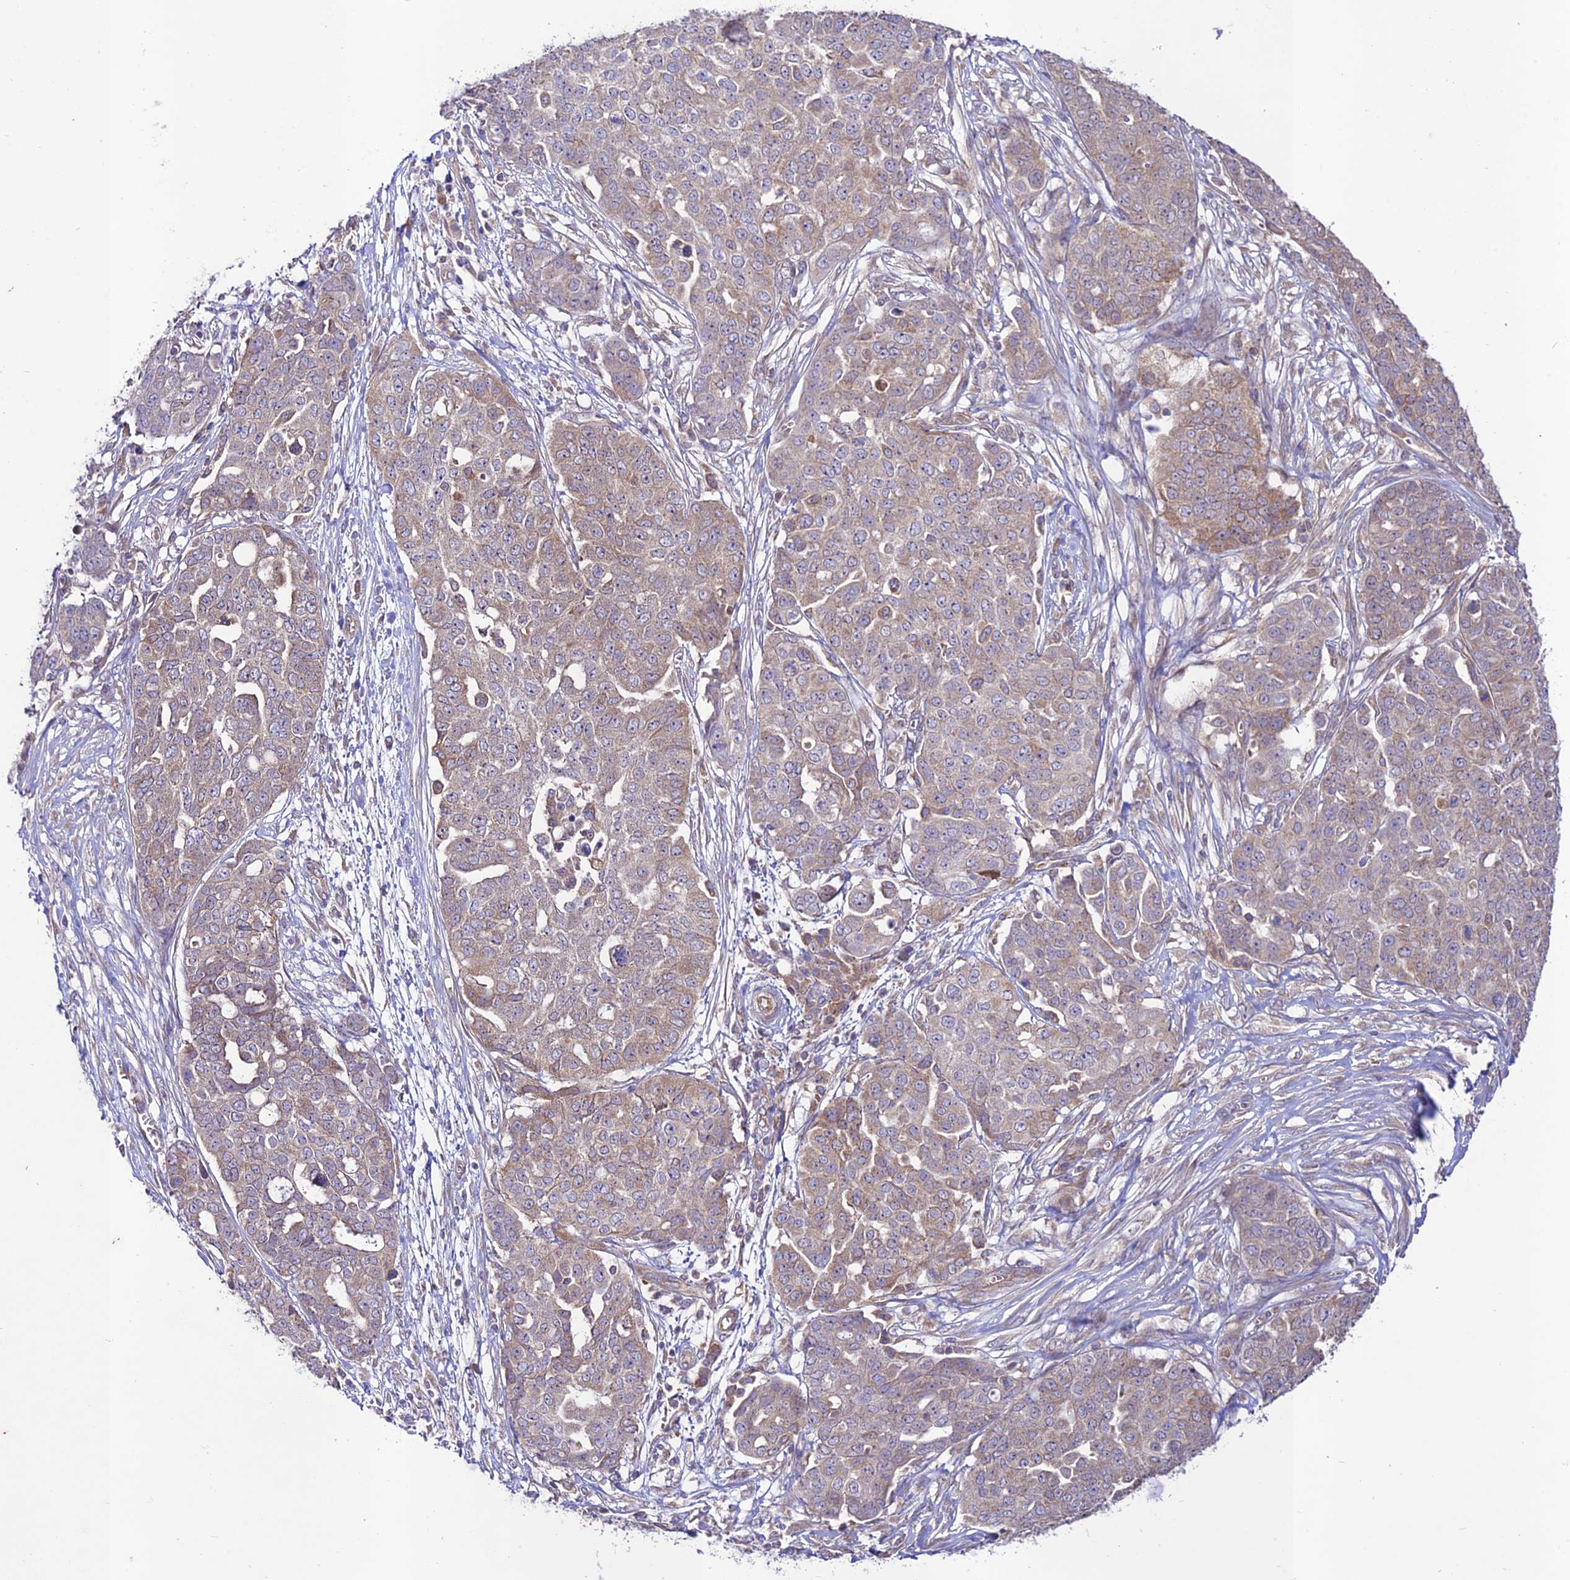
{"staining": {"intensity": "weak", "quantity": "25%-75%", "location": "cytoplasmic/membranous"}, "tissue": "ovarian cancer", "cell_type": "Tumor cells", "image_type": "cancer", "snomed": [{"axis": "morphology", "description": "Cystadenocarcinoma, serous, NOS"}, {"axis": "topography", "description": "Soft tissue"}, {"axis": "topography", "description": "Ovary"}], "caption": "Protein staining by immunohistochemistry displays weak cytoplasmic/membranous positivity in about 25%-75% of tumor cells in ovarian serous cystadenocarcinoma.", "gene": "TMEM259", "patient": {"sex": "female", "age": 57}}